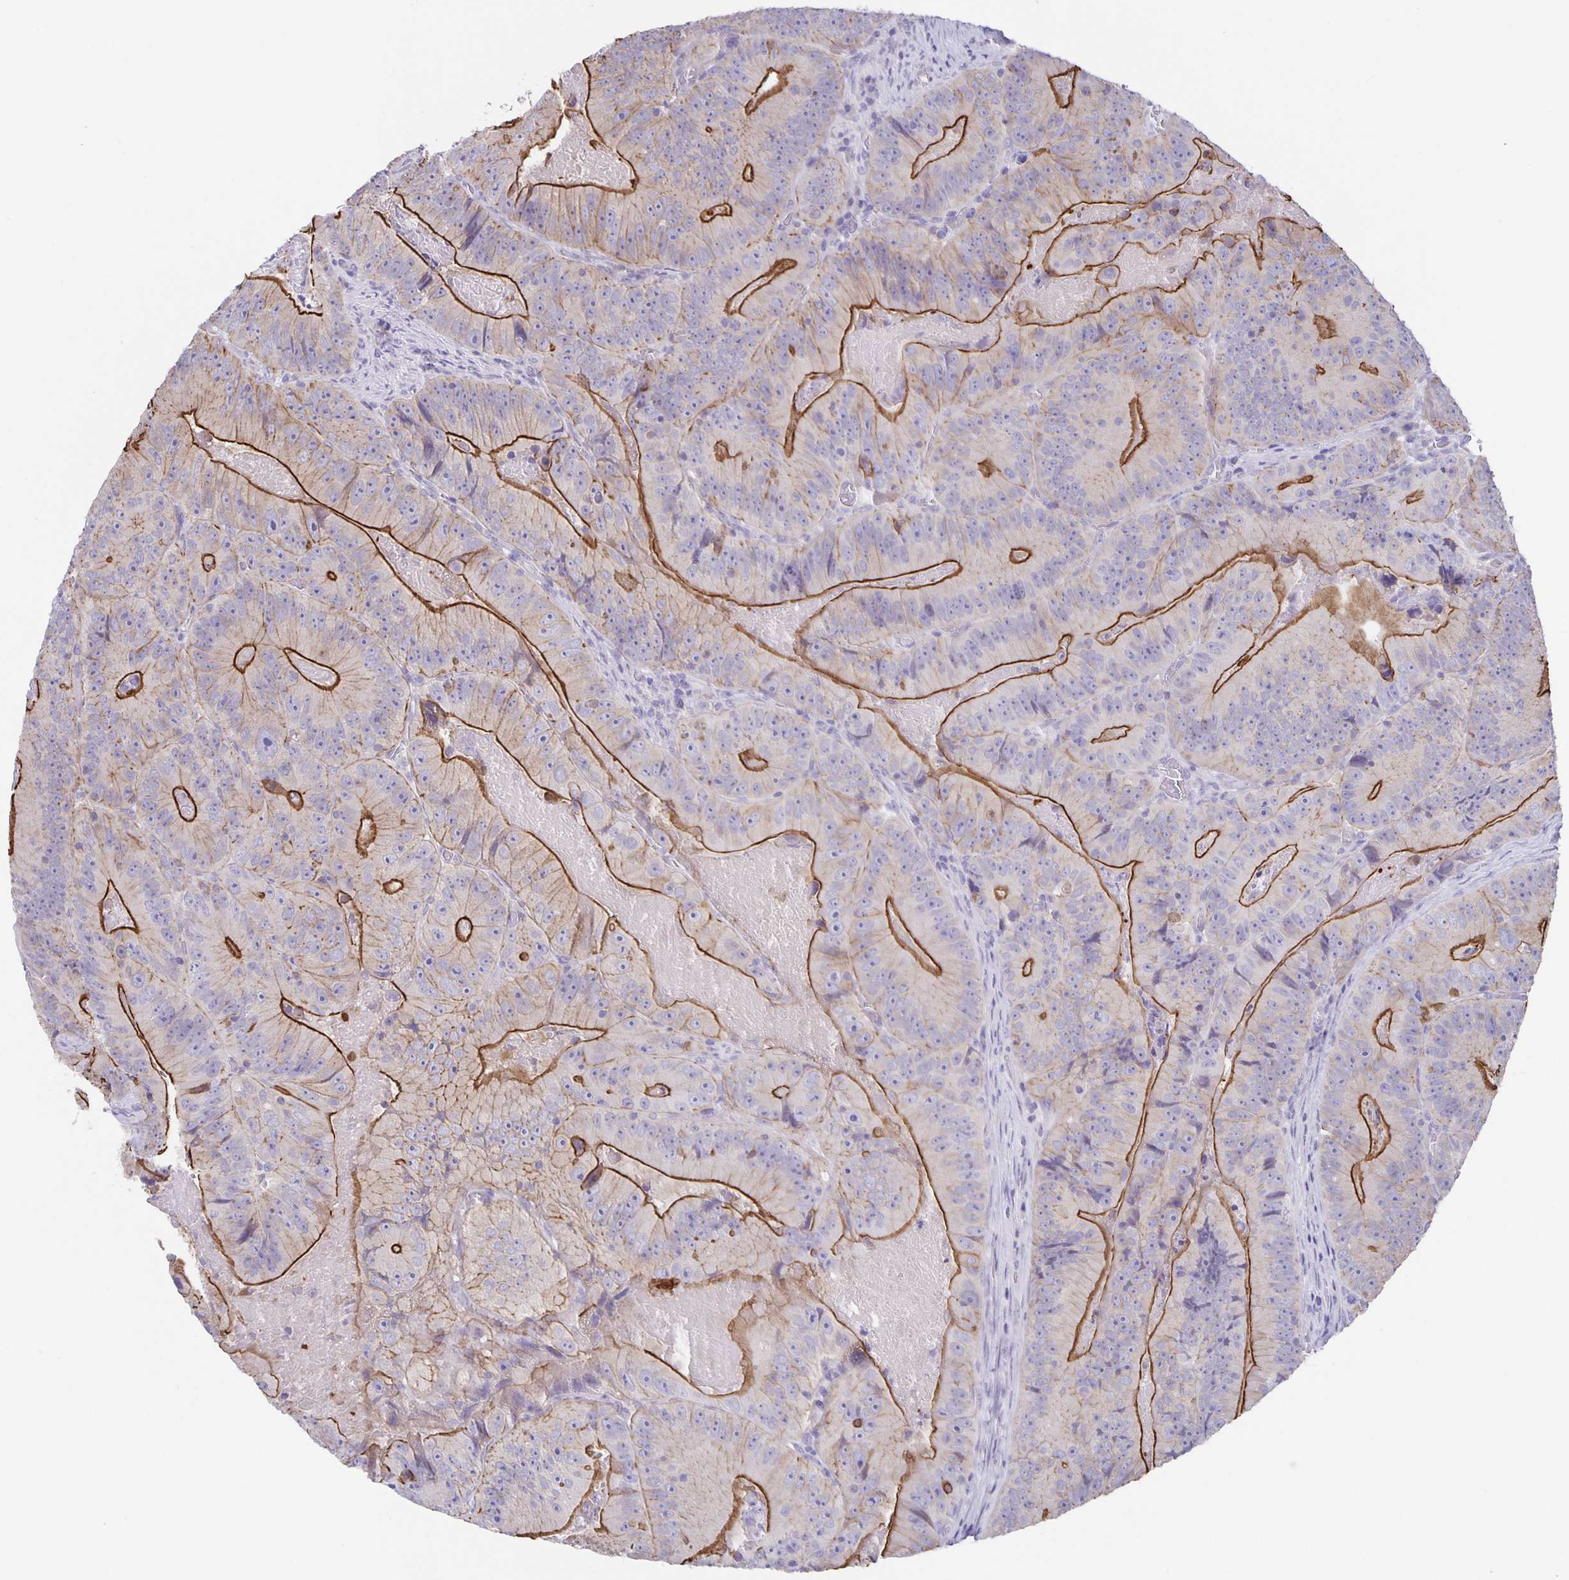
{"staining": {"intensity": "strong", "quantity": "25%-75%", "location": "cytoplasmic/membranous"}, "tissue": "colorectal cancer", "cell_type": "Tumor cells", "image_type": "cancer", "snomed": [{"axis": "morphology", "description": "Adenocarcinoma, NOS"}, {"axis": "topography", "description": "Colon"}], "caption": "Tumor cells exhibit high levels of strong cytoplasmic/membranous expression in approximately 25%-75% of cells in human colorectal cancer (adenocarcinoma). (DAB (3,3'-diaminobenzidine) IHC, brown staining for protein, blue staining for nuclei).", "gene": "PTPN3", "patient": {"sex": "female", "age": 86}}